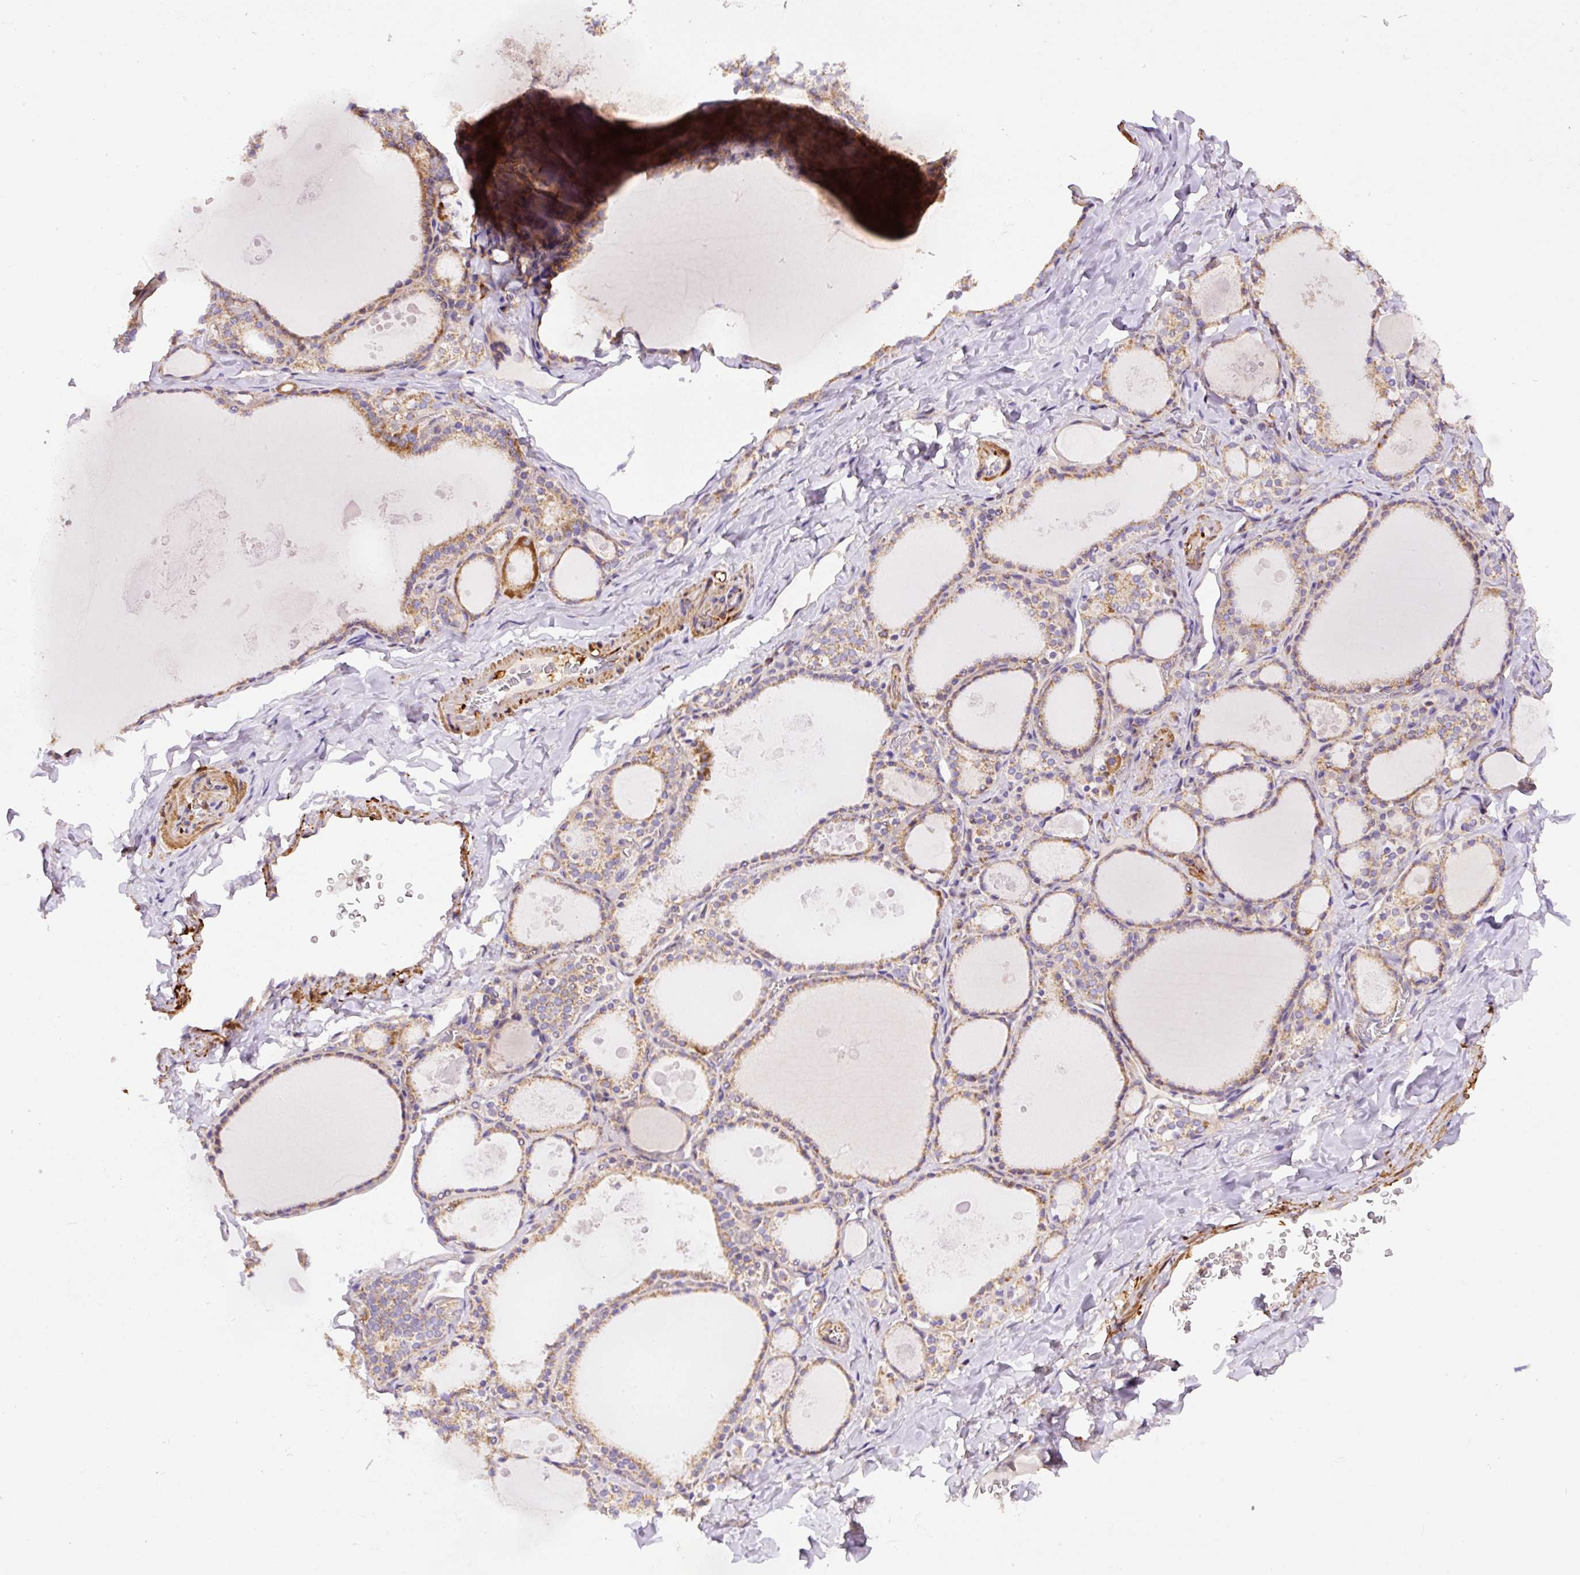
{"staining": {"intensity": "moderate", "quantity": ">75%", "location": "cytoplasmic/membranous"}, "tissue": "thyroid gland", "cell_type": "Glandular cells", "image_type": "normal", "snomed": [{"axis": "morphology", "description": "Normal tissue, NOS"}, {"axis": "topography", "description": "Thyroid gland"}], "caption": "Benign thyroid gland shows moderate cytoplasmic/membranous positivity in about >75% of glandular cells (Brightfield microscopy of DAB IHC at high magnification)..", "gene": "NDUFAF2", "patient": {"sex": "male", "age": 56}}